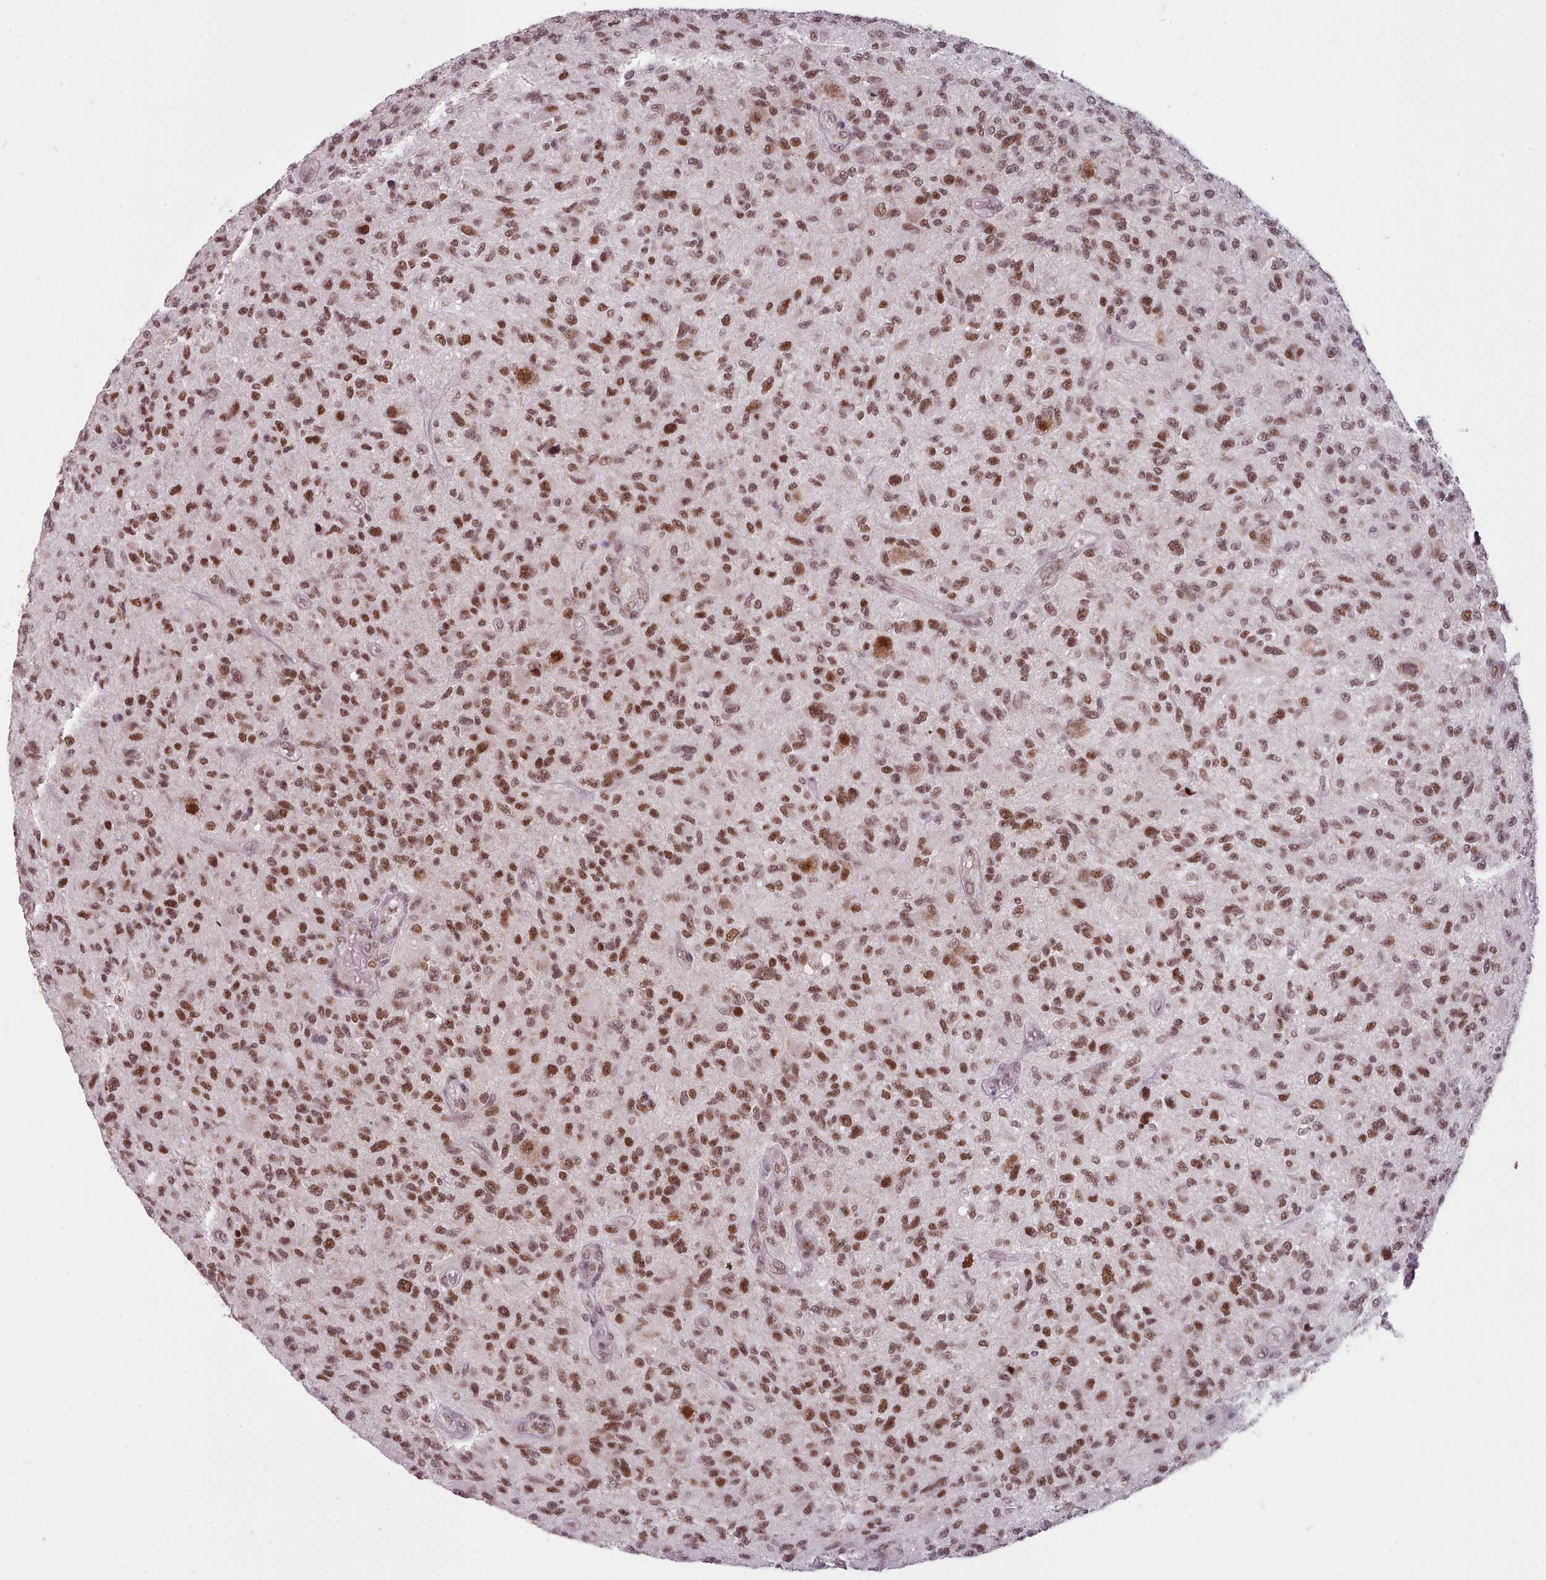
{"staining": {"intensity": "strong", "quantity": ">75%", "location": "nuclear"}, "tissue": "glioma", "cell_type": "Tumor cells", "image_type": "cancer", "snomed": [{"axis": "morphology", "description": "Glioma, malignant, High grade"}, {"axis": "topography", "description": "Brain"}], "caption": "Protein staining demonstrates strong nuclear expression in approximately >75% of tumor cells in glioma.", "gene": "SRSF9", "patient": {"sex": "male", "age": 47}}